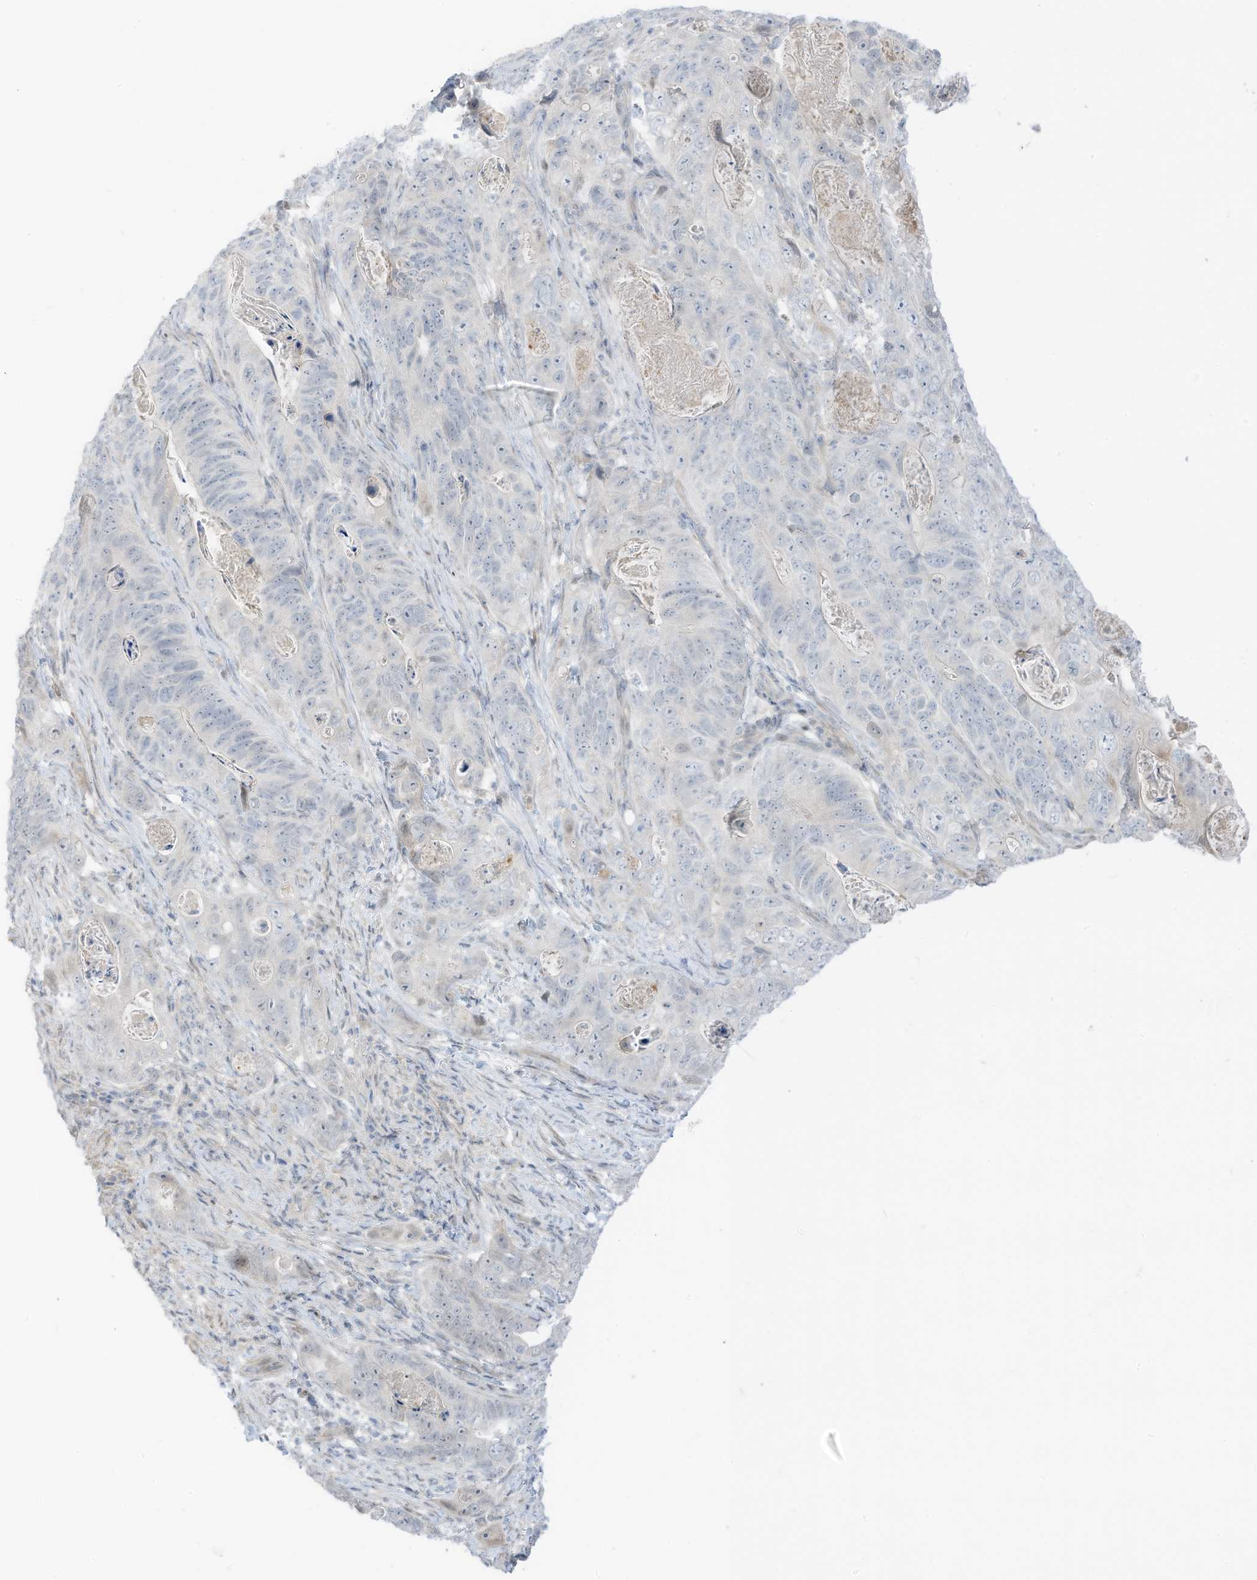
{"staining": {"intensity": "negative", "quantity": "none", "location": "none"}, "tissue": "stomach cancer", "cell_type": "Tumor cells", "image_type": "cancer", "snomed": [{"axis": "morphology", "description": "Normal tissue, NOS"}, {"axis": "morphology", "description": "Adenocarcinoma, NOS"}, {"axis": "topography", "description": "Stomach"}], "caption": "IHC of stomach cancer (adenocarcinoma) displays no expression in tumor cells.", "gene": "ASPRV1", "patient": {"sex": "female", "age": 89}}